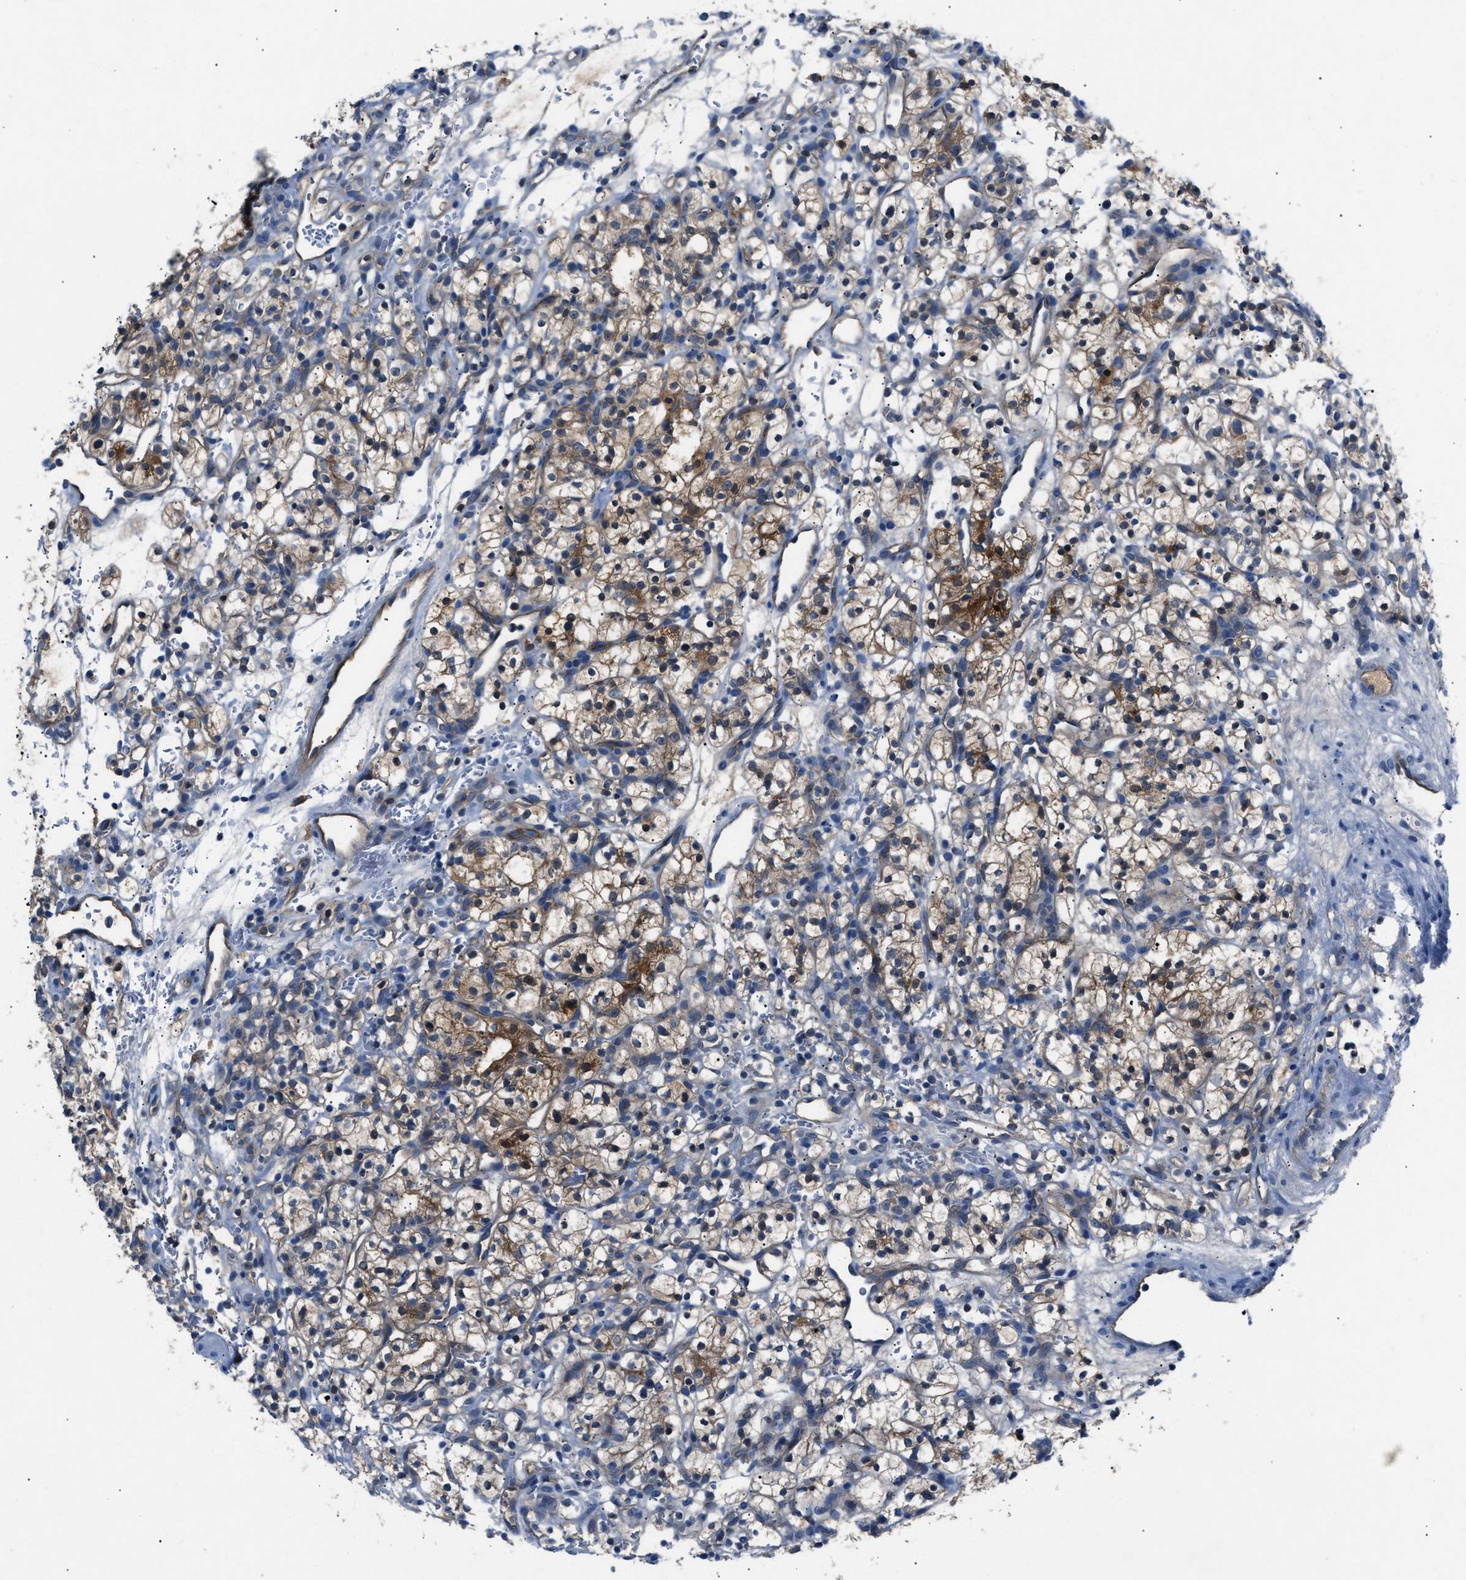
{"staining": {"intensity": "moderate", "quantity": ">75%", "location": "cytoplasmic/membranous"}, "tissue": "renal cancer", "cell_type": "Tumor cells", "image_type": "cancer", "snomed": [{"axis": "morphology", "description": "Adenocarcinoma, NOS"}, {"axis": "topography", "description": "Kidney"}], "caption": "Renal adenocarcinoma stained with IHC shows moderate cytoplasmic/membranous staining in approximately >75% of tumor cells. The staining was performed using DAB, with brown indicating positive protein expression. Nuclei are stained blue with hematoxylin.", "gene": "DNAAF5", "patient": {"sex": "female", "age": 57}}